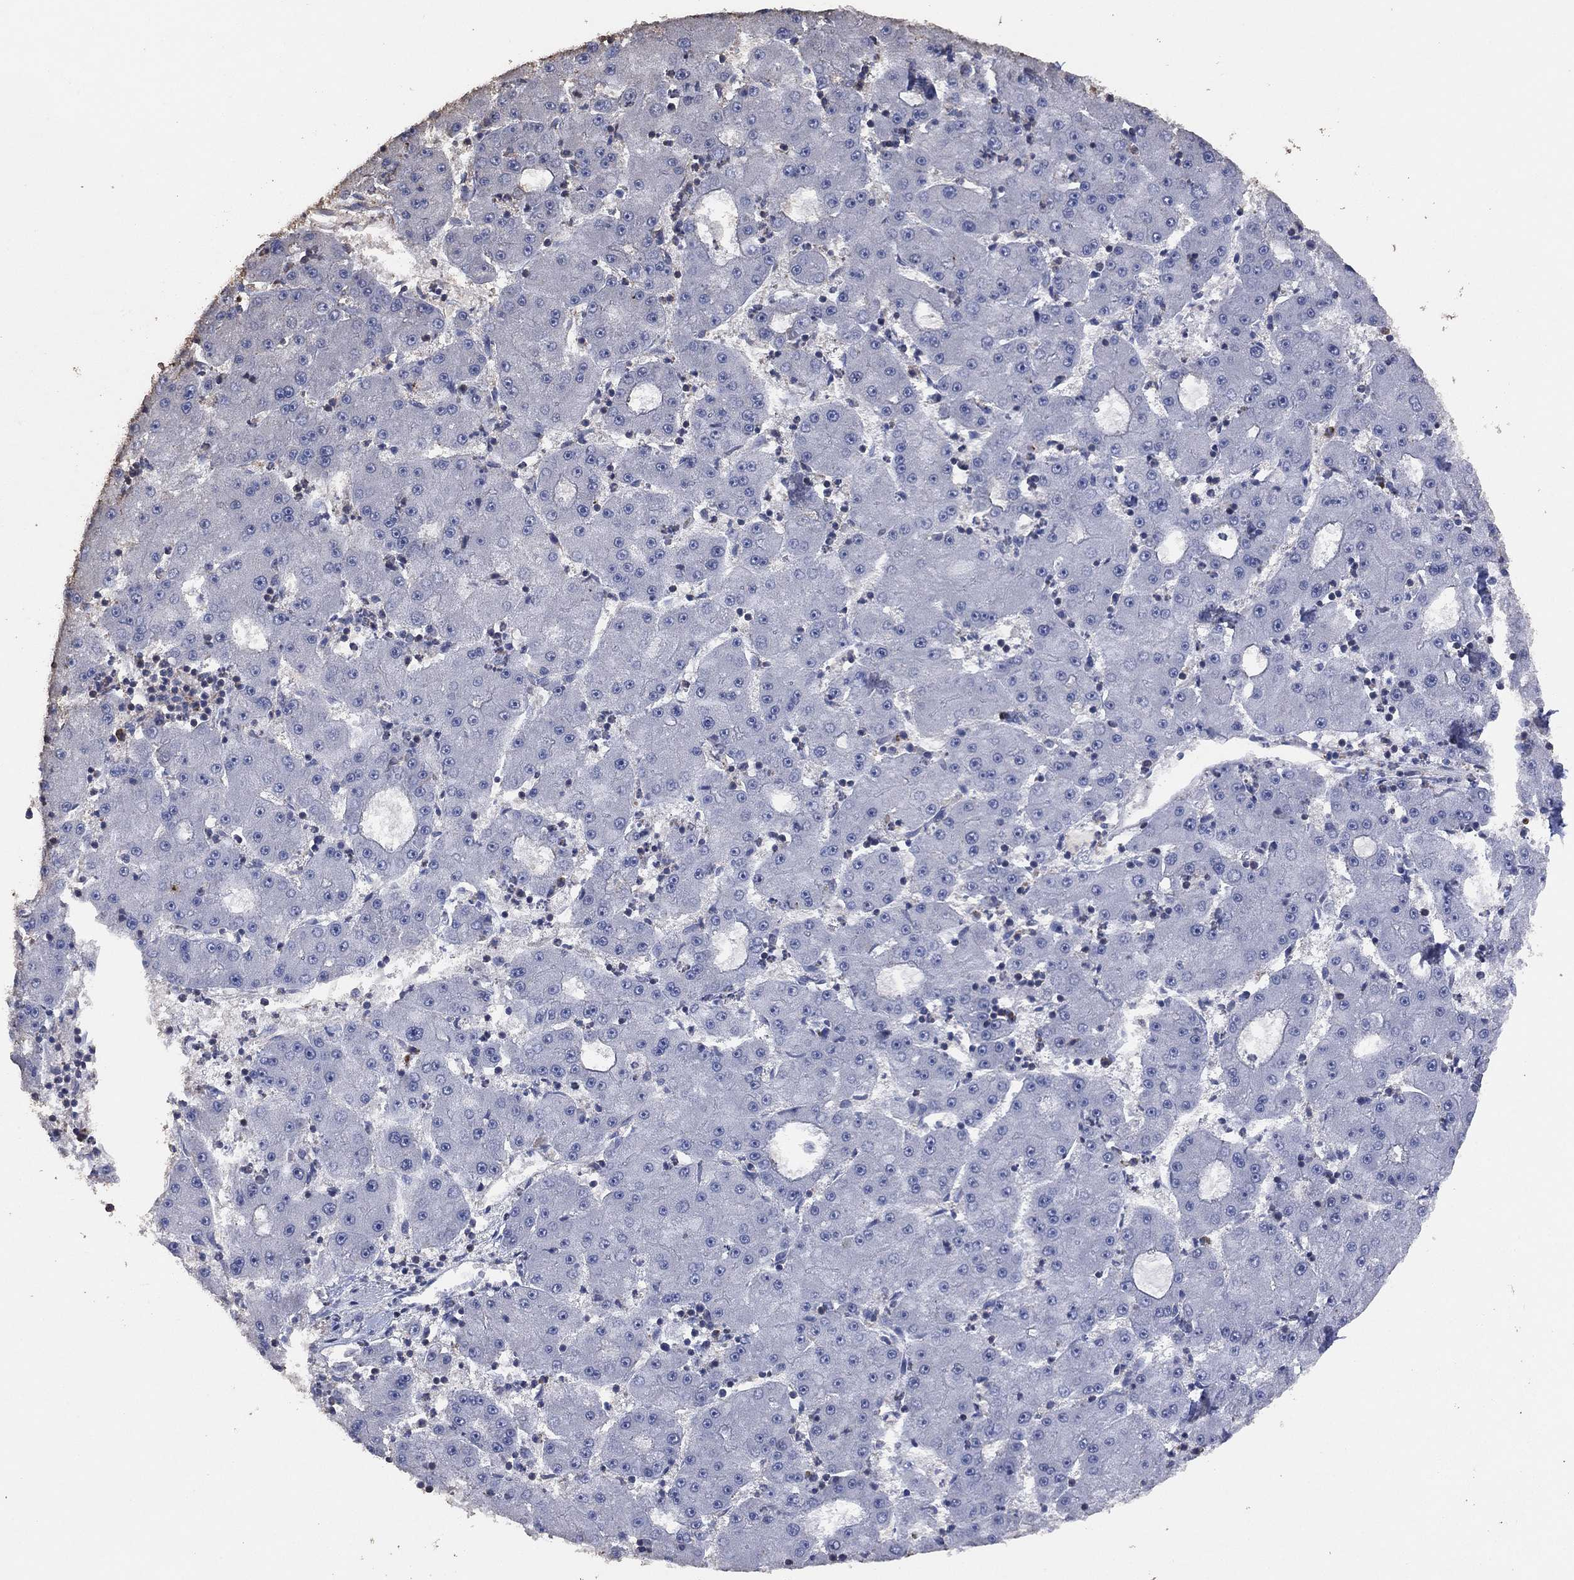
{"staining": {"intensity": "negative", "quantity": "none", "location": "none"}, "tissue": "liver cancer", "cell_type": "Tumor cells", "image_type": "cancer", "snomed": [{"axis": "morphology", "description": "Carcinoma, Hepatocellular, NOS"}, {"axis": "topography", "description": "Liver"}], "caption": "Immunohistochemical staining of human liver cancer (hepatocellular carcinoma) exhibits no significant staining in tumor cells.", "gene": "ADPRHL1", "patient": {"sex": "male", "age": 73}}